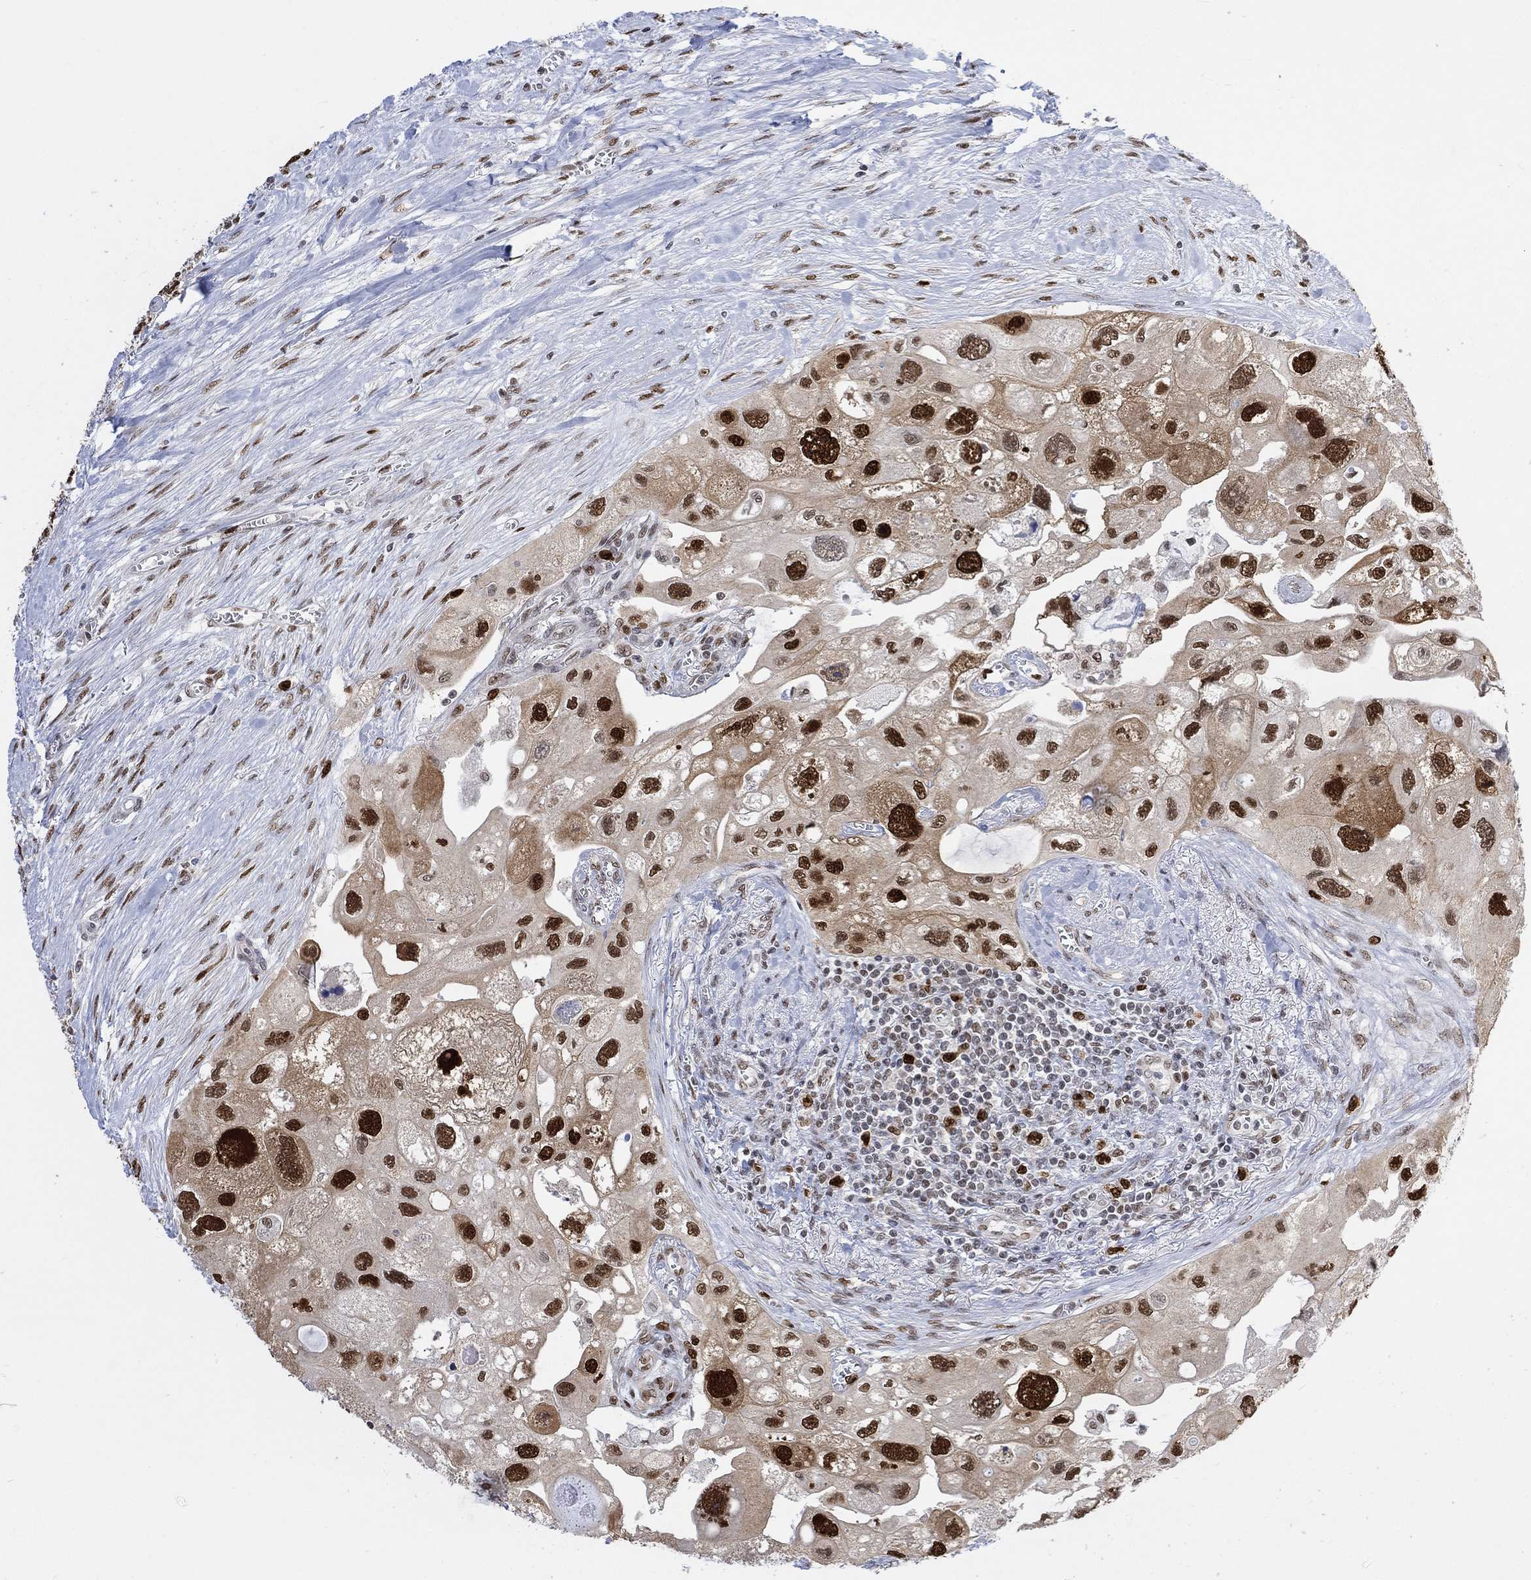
{"staining": {"intensity": "strong", "quantity": ">75%", "location": "nuclear"}, "tissue": "urothelial cancer", "cell_type": "Tumor cells", "image_type": "cancer", "snomed": [{"axis": "morphology", "description": "Urothelial carcinoma, High grade"}, {"axis": "topography", "description": "Urinary bladder"}], "caption": "This photomicrograph exhibits high-grade urothelial carcinoma stained with immunohistochemistry to label a protein in brown. The nuclear of tumor cells show strong positivity for the protein. Nuclei are counter-stained blue.", "gene": "RAD54L2", "patient": {"sex": "male", "age": 59}}